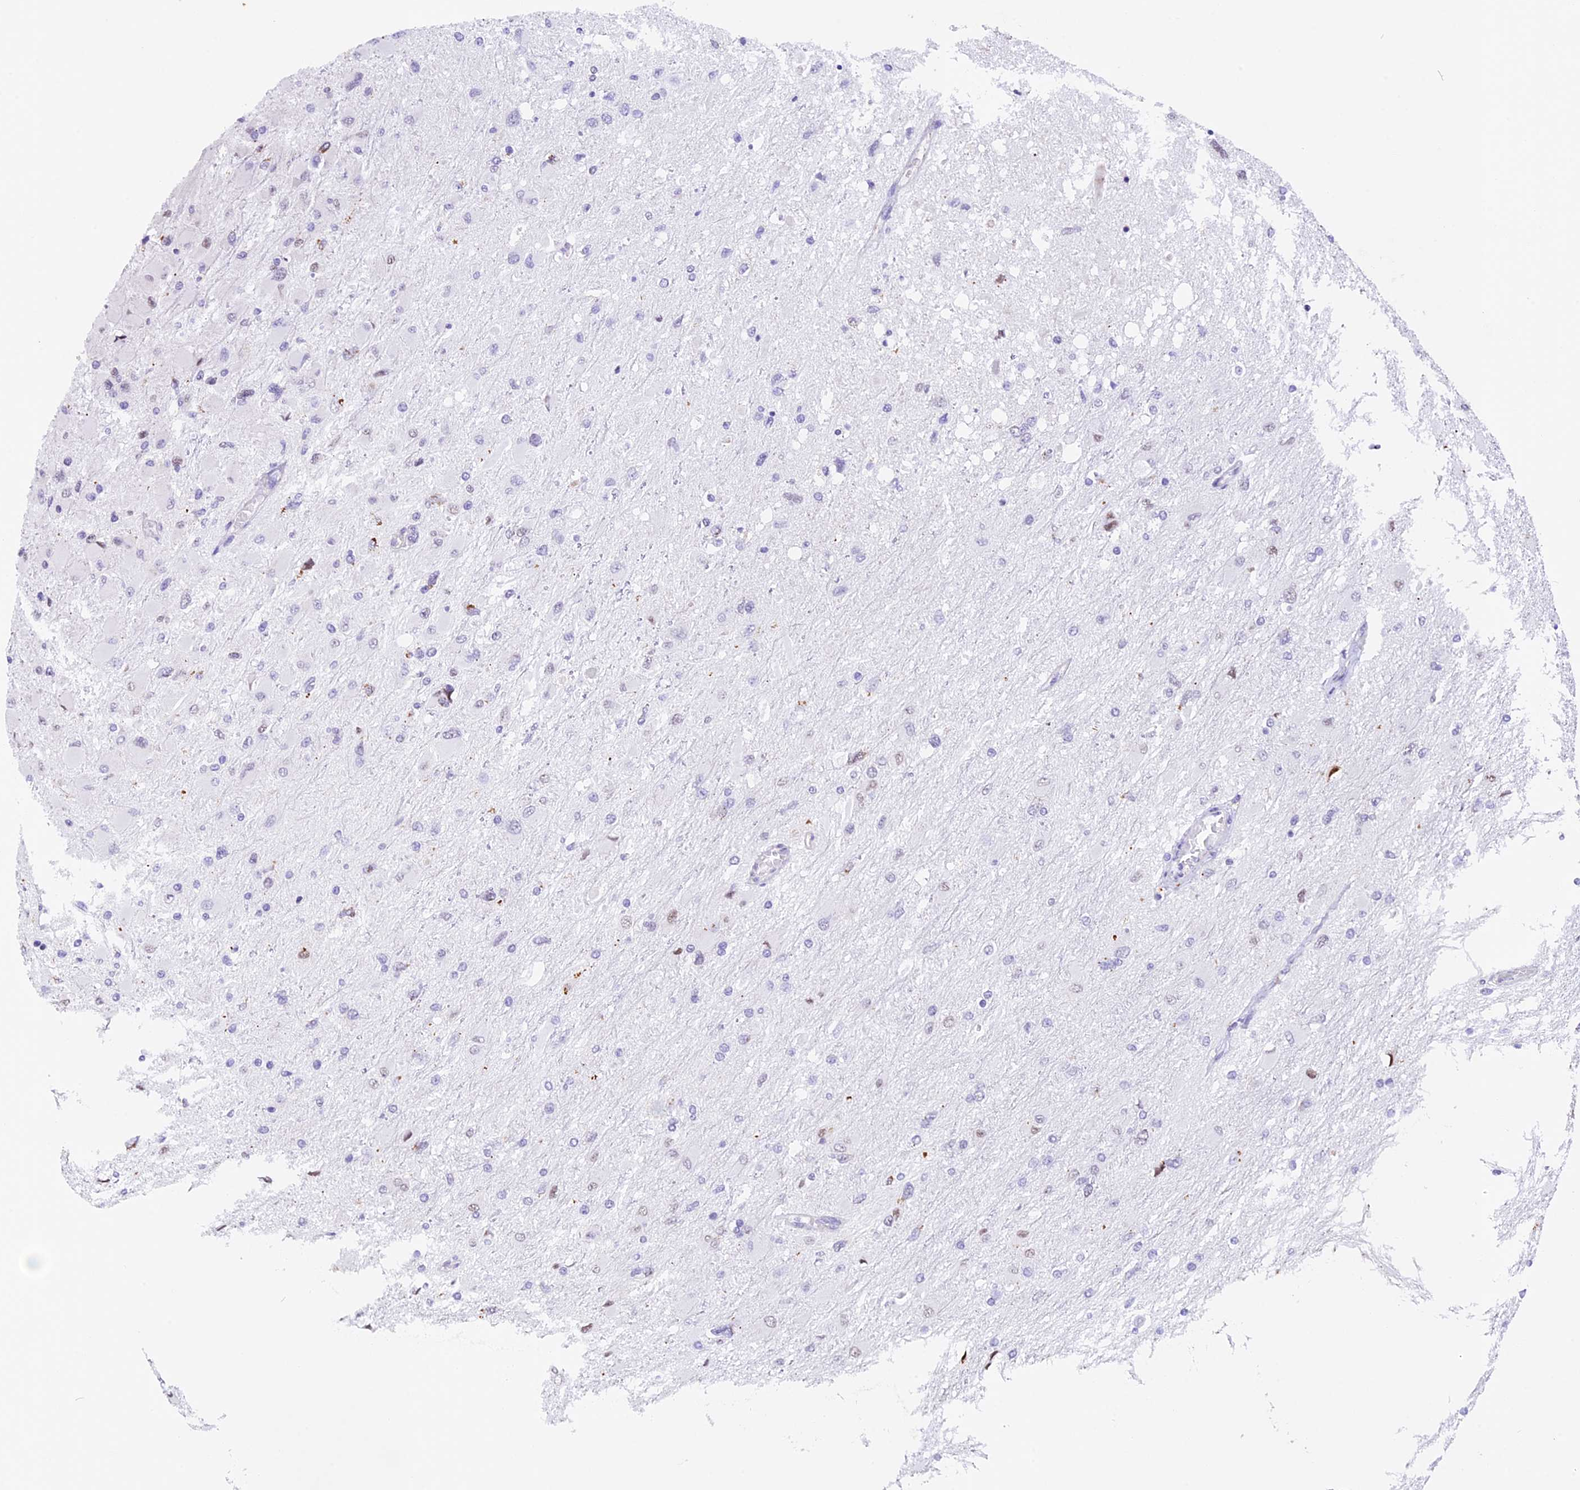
{"staining": {"intensity": "negative", "quantity": "none", "location": "none"}, "tissue": "glioma", "cell_type": "Tumor cells", "image_type": "cancer", "snomed": [{"axis": "morphology", "description": "Glioma, malignant, High grade"}, {"axis": "topography", "description": "Cerebral cortex"}], "caption": "This is a histopathology image of immunohistochemistry staining of glioma, which shows no expression in tumor cells.", "gene": "TFAM", "patient": {"sex": "female", "age": 36}}